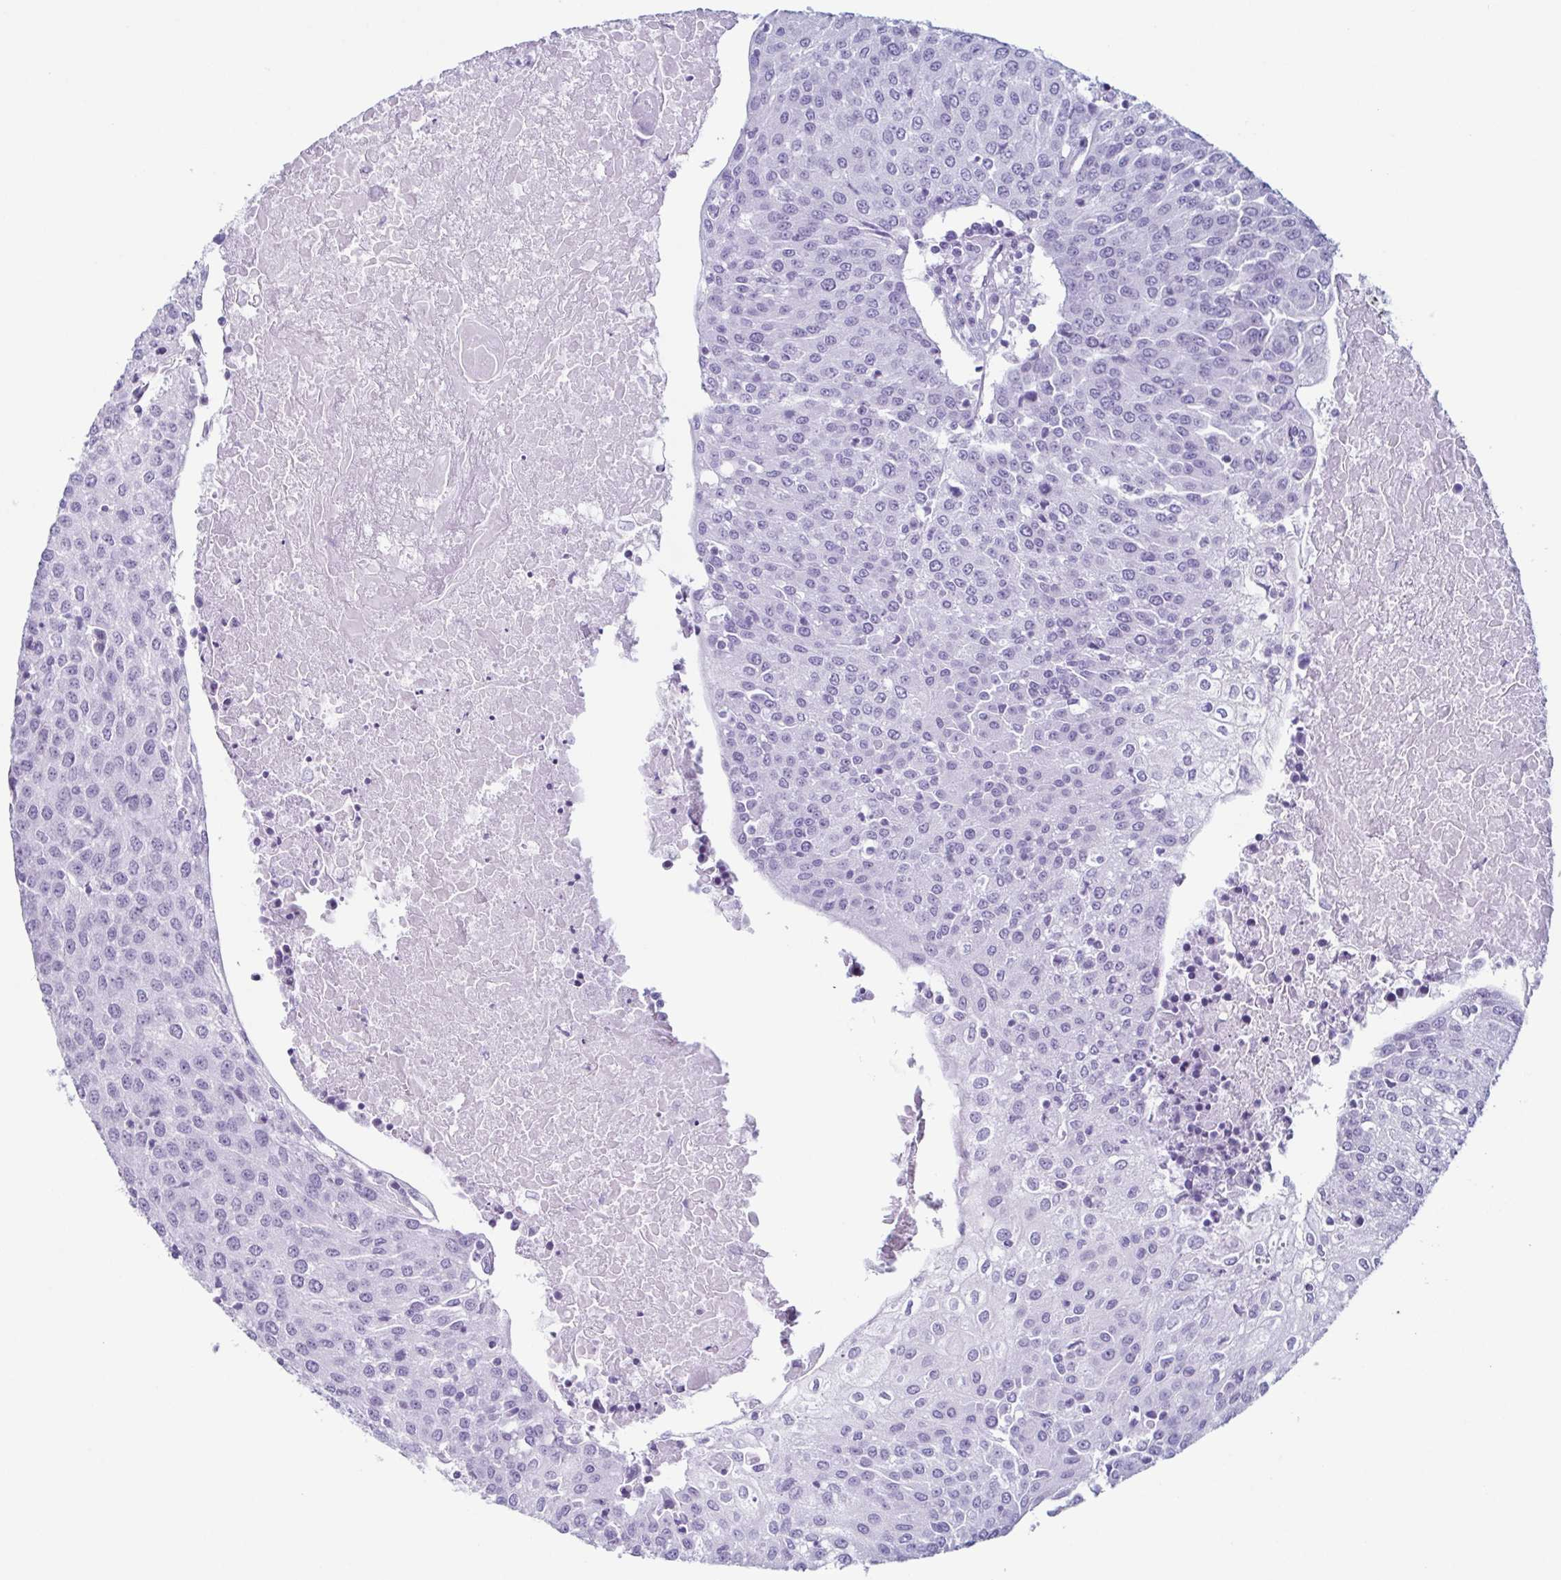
{"staining": {"intensity": "negative", "quantity": "none", "location": "none"}, "tissue": "urothelial cancer", "cell_type": "Tumor cells", "image_type": "cancer", "snomed": [{"axis": "morphology", "description": "Urothelial carcinoma, High grade"}, {"axis": "topography", "description": "Urinary bladder"}], "caption": "A histopathology image of human urothelial cancer is negative for staining in tumor cells.", "gene": "ENKUR", "patient": {"sex": "female", "age": 85}}